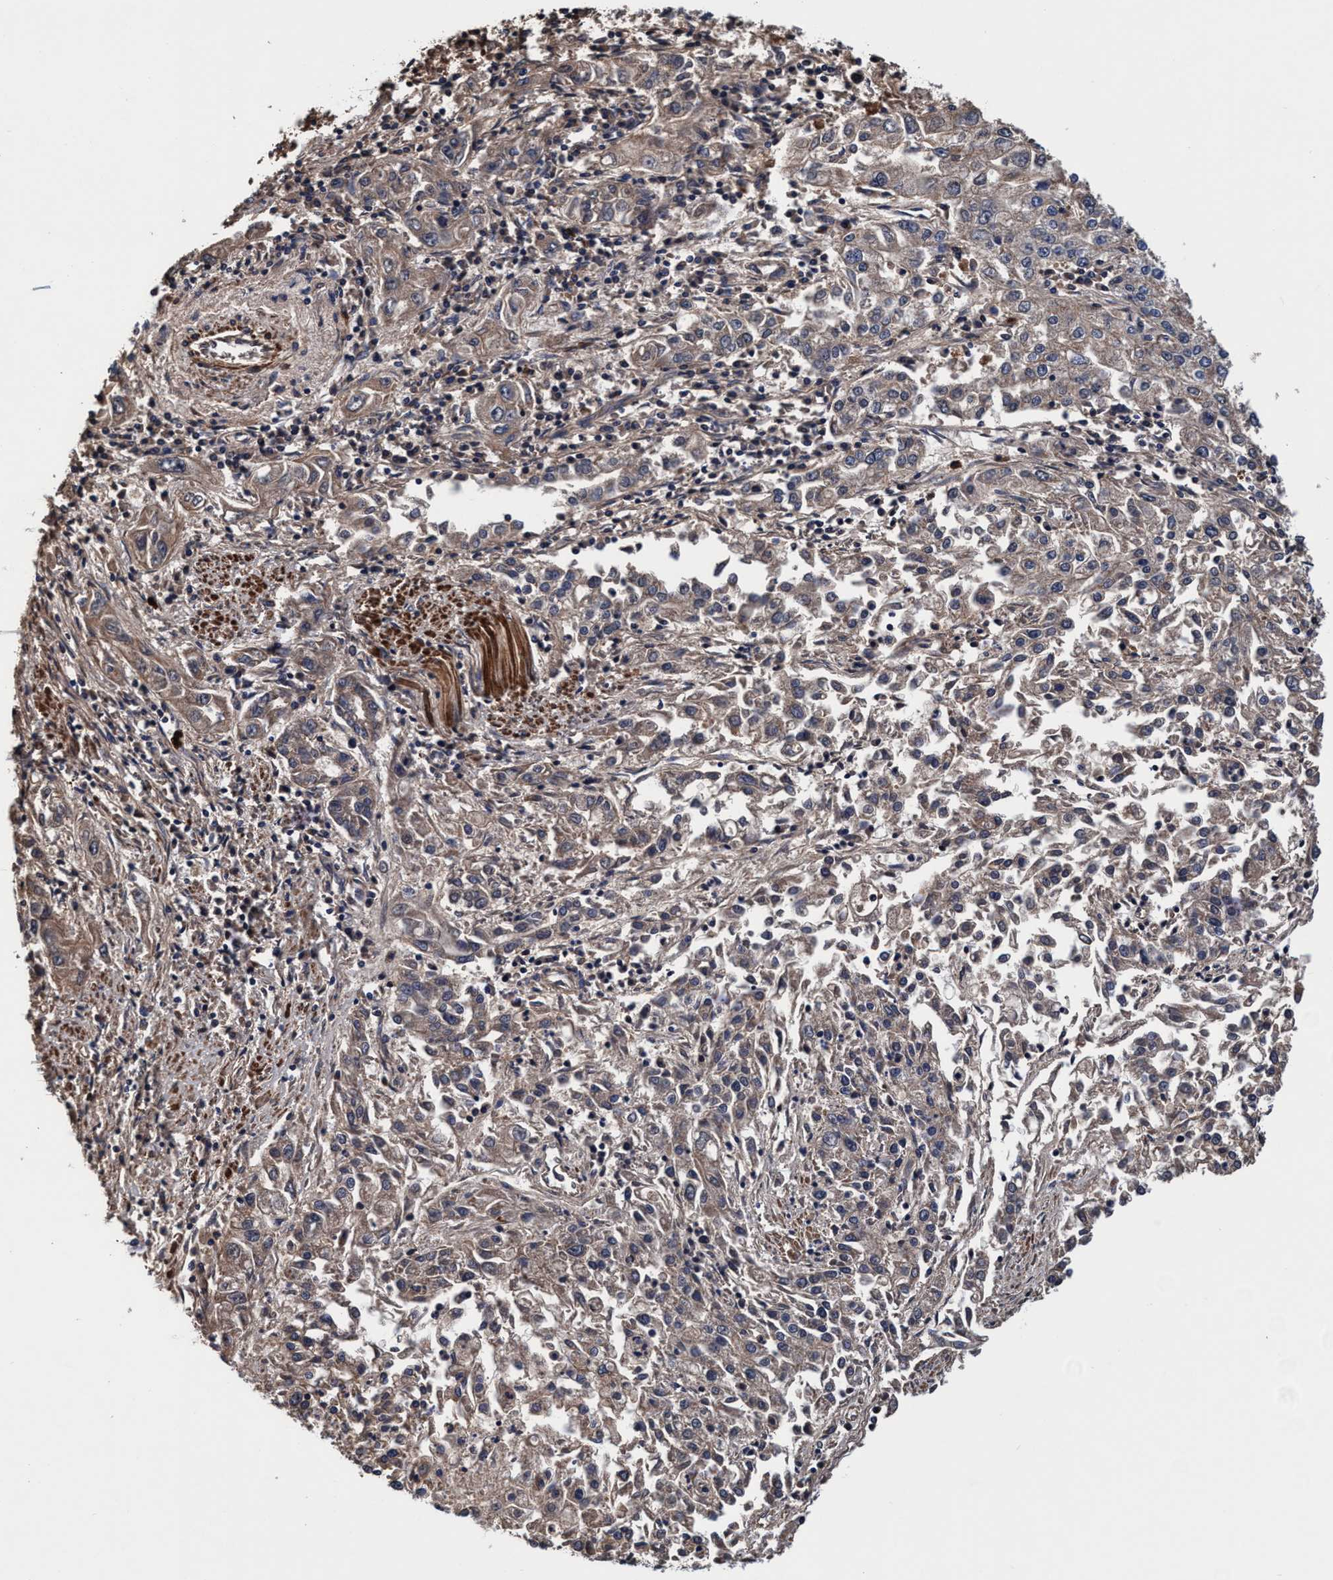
{"staining": {"intensity": "moderate", "quantity": "25%-75%", "location": "cytoplasmic/membranous"}, "tissue": "endometrial cancer", "cell_type": "Tumor cells", "image_type": "cancer", "snomed": [{"axis": "morphology", "description": "Adenocarcinoma, NOS"}, {"axis": "topography", "description": "Endometrium"}], "caption": "Endometrial cancer was stained to show a protein in brown. There is medium levels of moderate cytoplasmic/membranous expression in approximately 25%-75% of tumor cells.", "gene": "RNF208", "patient": {"sex": "female", "age": 49}}